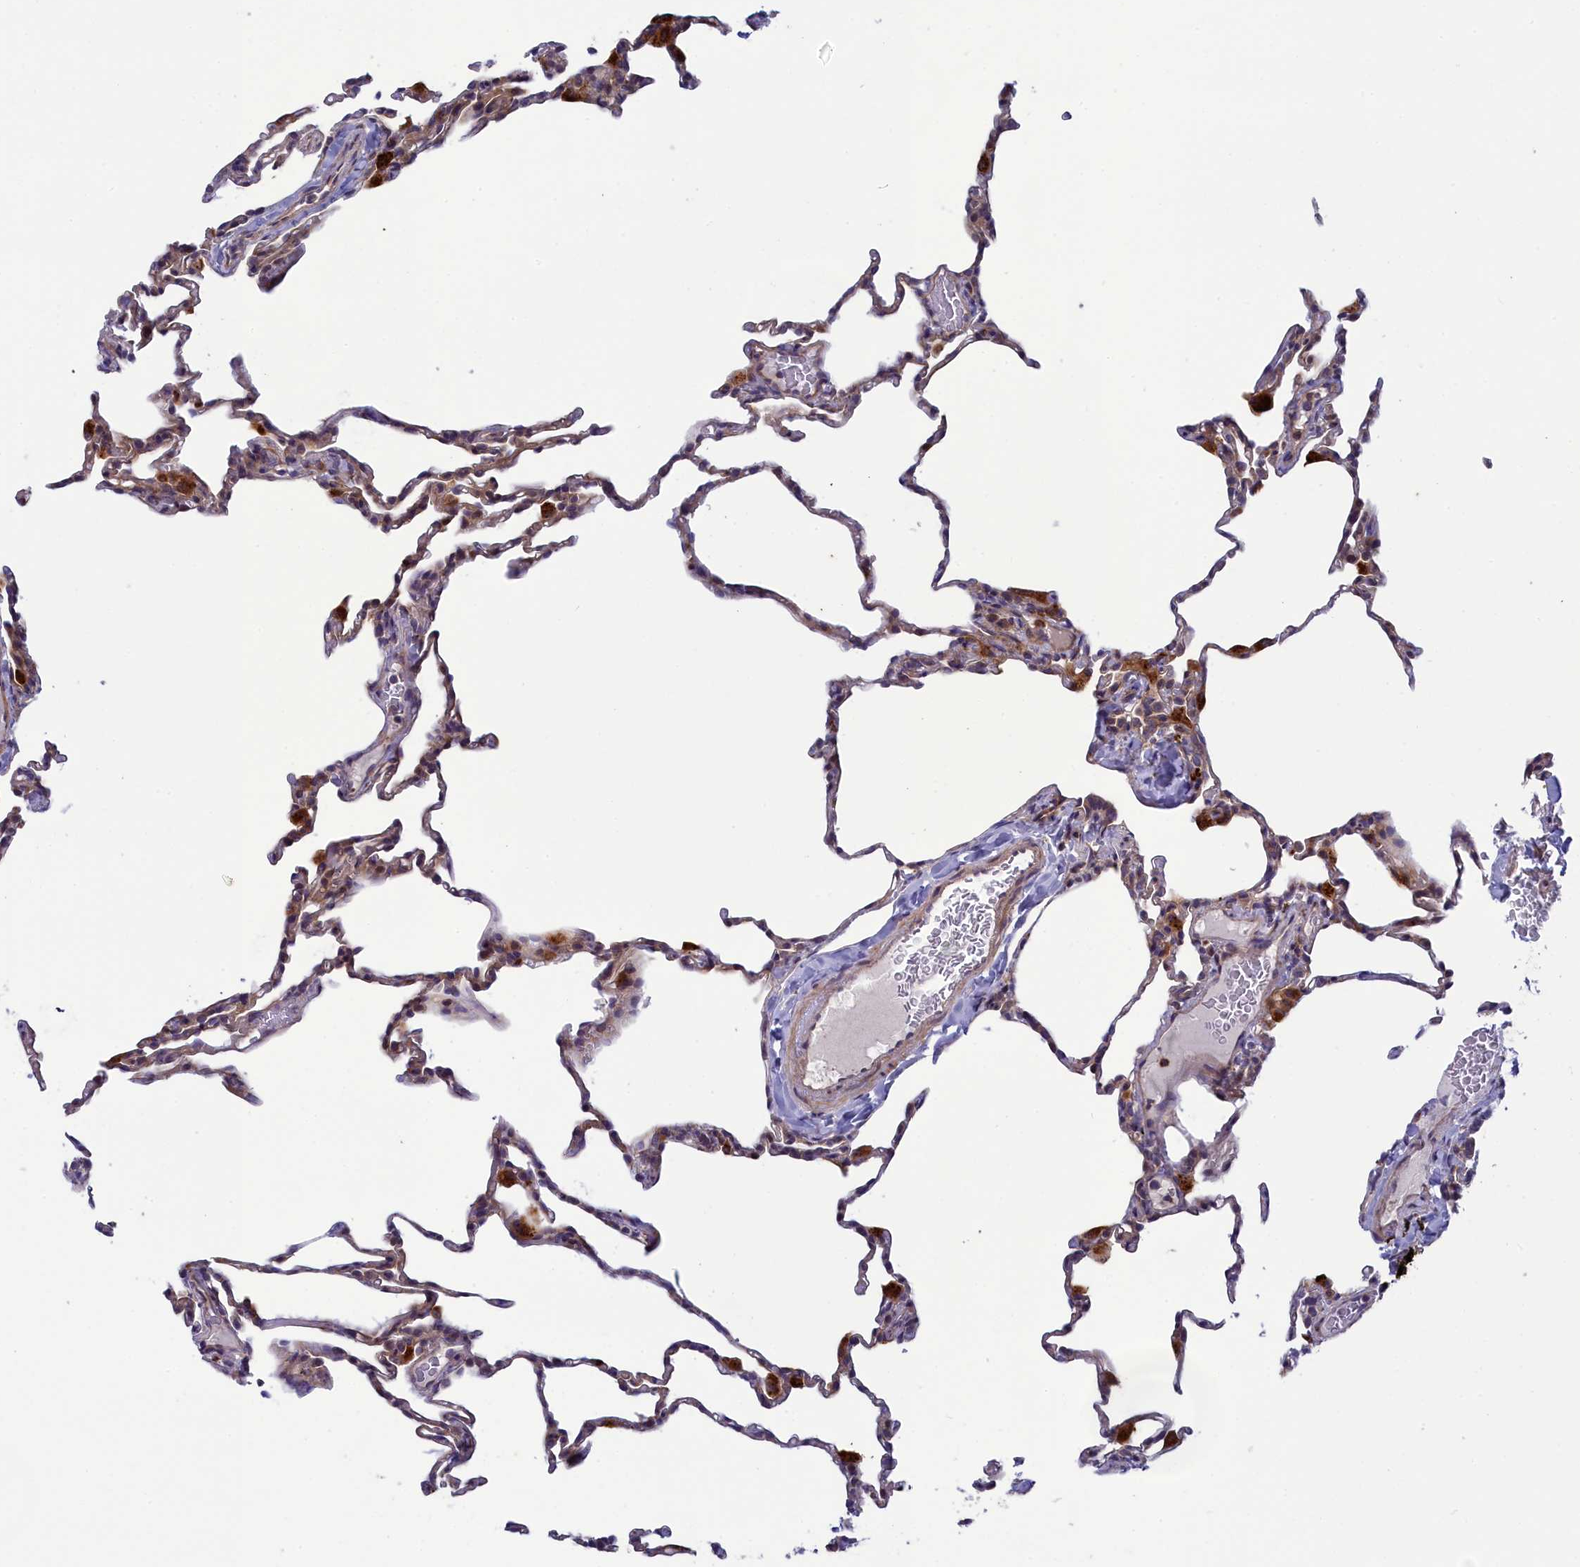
{"staining": {"intensity": "negative", "quantity": "none", "location": "none"}, "tissue": "lung", "cell_type": "Alveolar cells", "image_type": "normal", "snomed": [{"axis": "morphology", "description": "Normal tissue, NOS"}, {"axis": "topography", "description": "Lung"}], "caption": "This is an immunohistochemistry image of normal human lung. There is no expression in alveolar cells.", "gene": "BLTP2", "patient": {"sex": "male", "age": 20}}